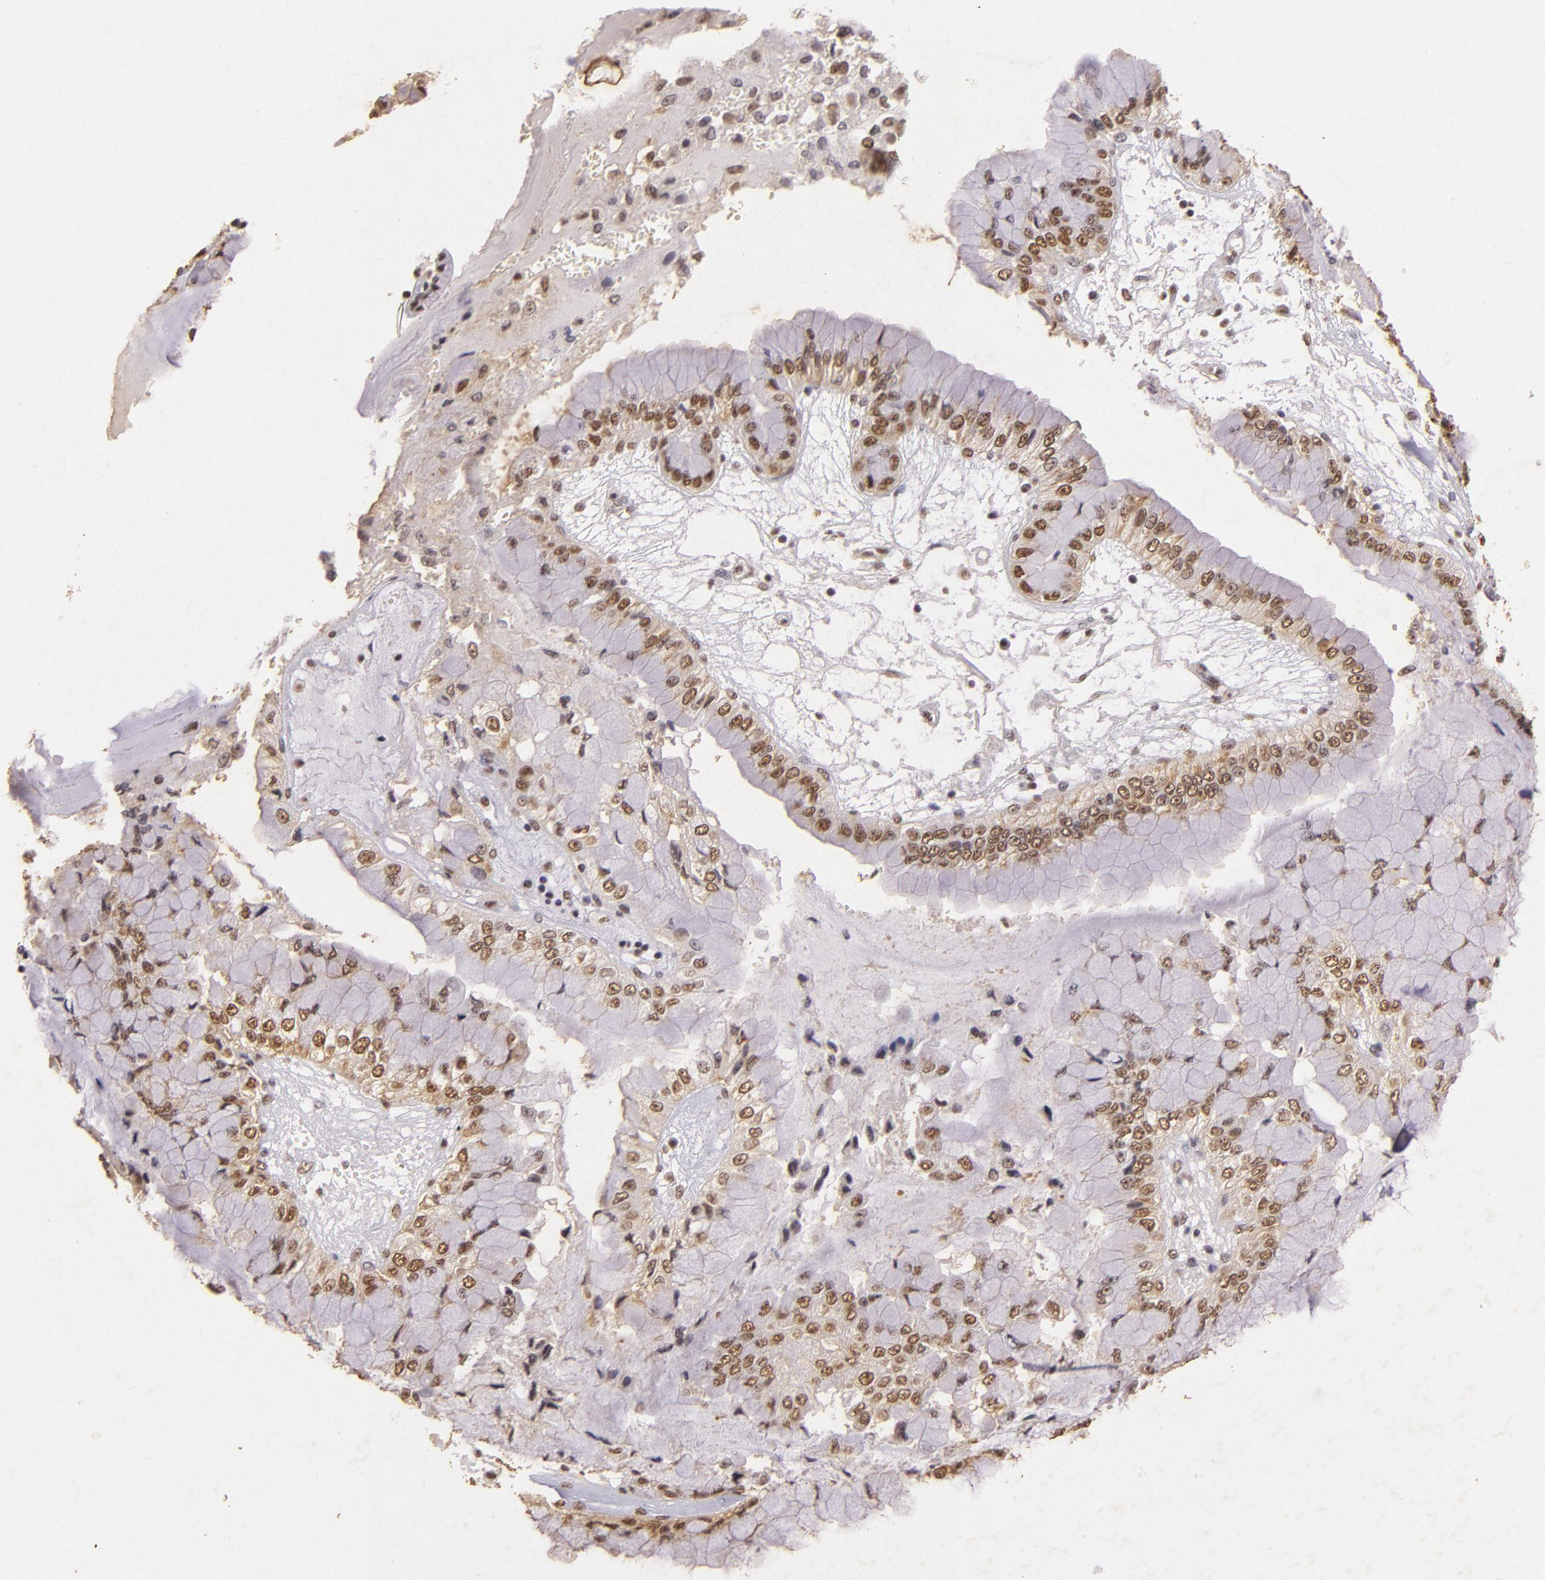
{"staining": {"intensity": "moderate", "quantity": ">75%", "location": "nuclear"}, "tissue": "liver cancer", "cell_type": "Tumor cells", "image_type": "cancer", "snomed": [{"axis": "morphology", "description": "Cholangiocarcinoma"}, {"axis": "topography", "description": "Liver"}], "caption": "A high-resolution image shows IHC staining of liver cholangiocarcinoma, which exhibits moderate nuclear positivity in about >75% of tumor cells.", "gene": "CBX3", "patient": {"sex": "female", "age": 79}}